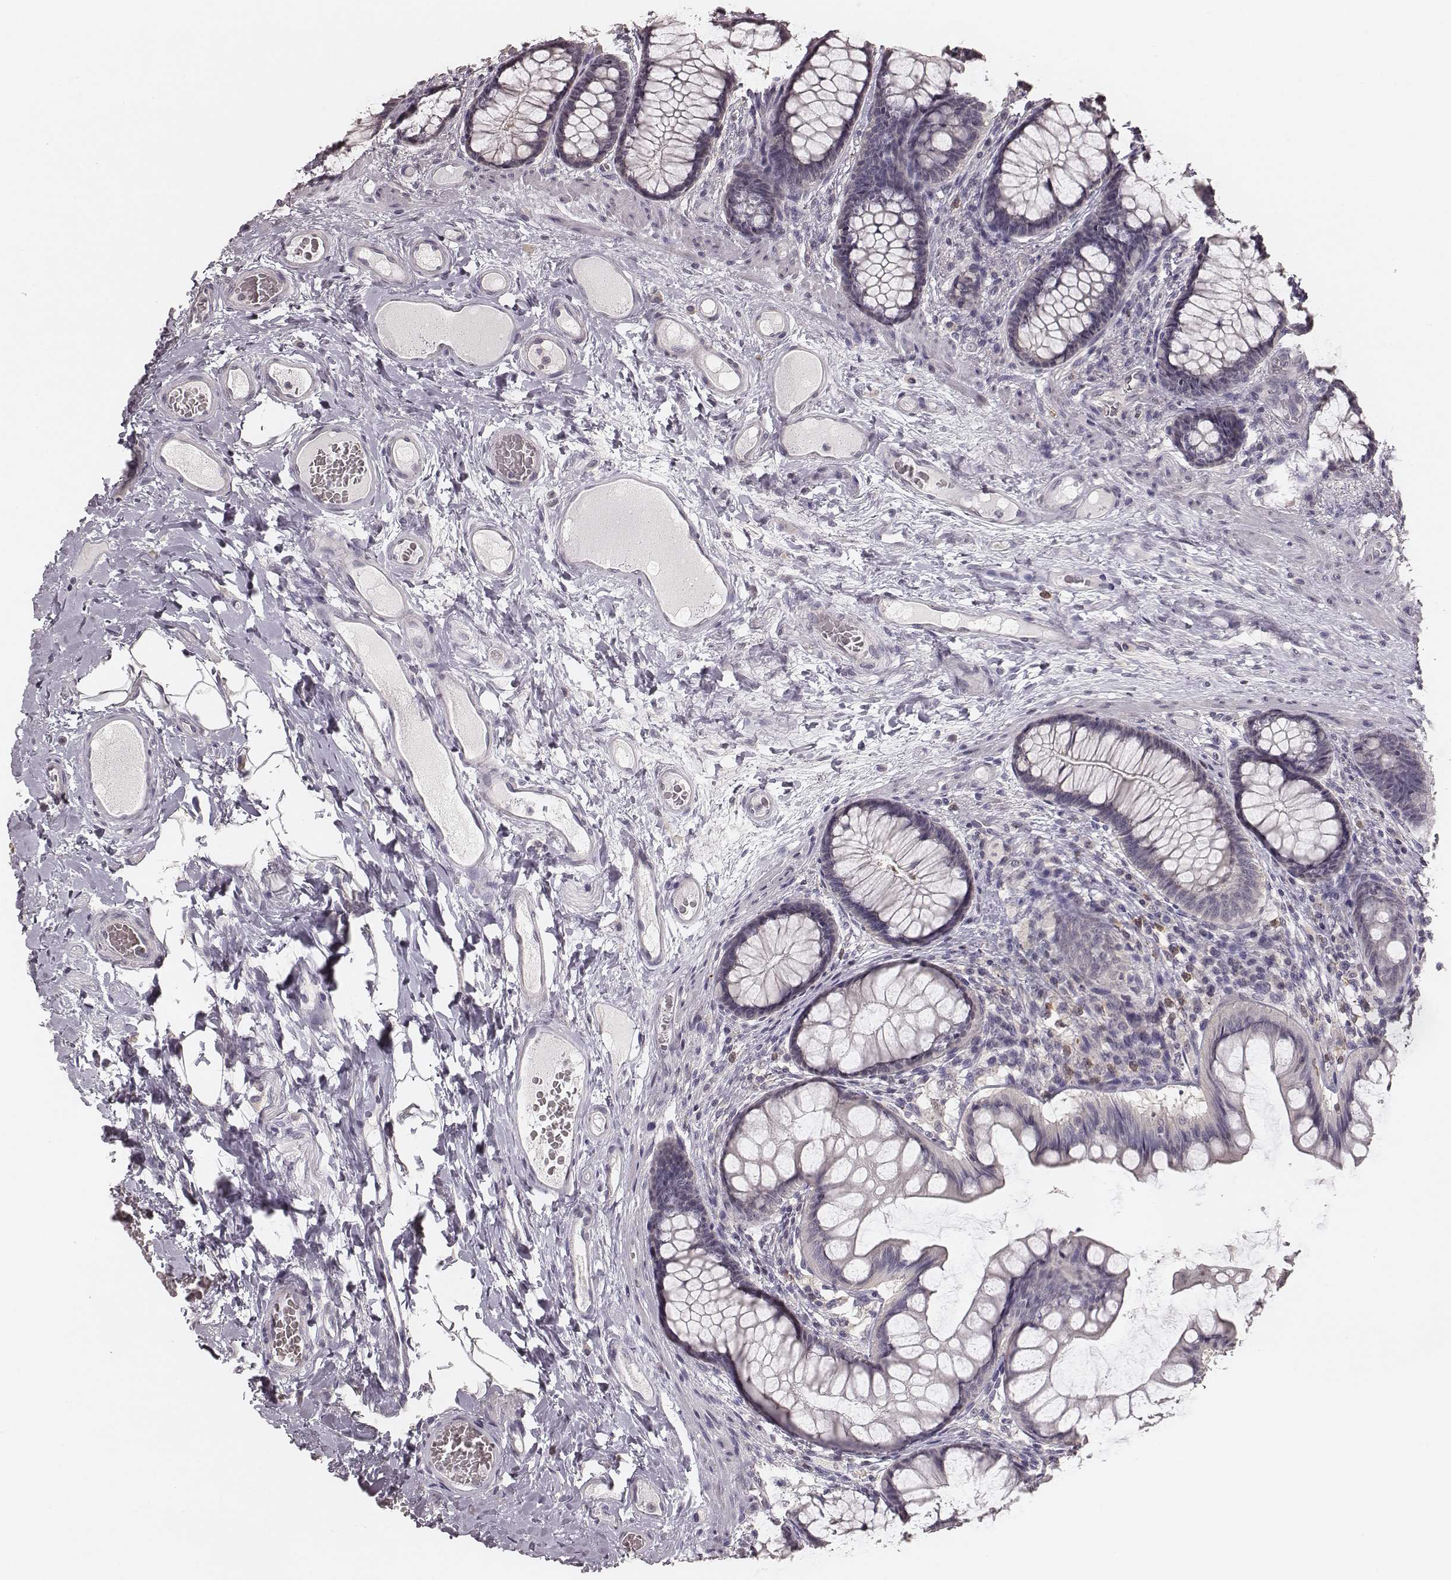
{"staining": {"intensity": "negative", "quantity": "none", "location": "none"}, "tissue": "colon", "cell_type": "Endothelial cells", "image_type": "normal", "snomed": [{"axis": "morphology", "description": "Normal tissue, NOS"}, {"axis": "topography", "description": "Colon"}], "caption": "DAB immunohistochemical staining of benign colon displays no significant positivity in endothelial cells.", "gene": "LY6K", "patient": {"sex": "female", "age": 65}}